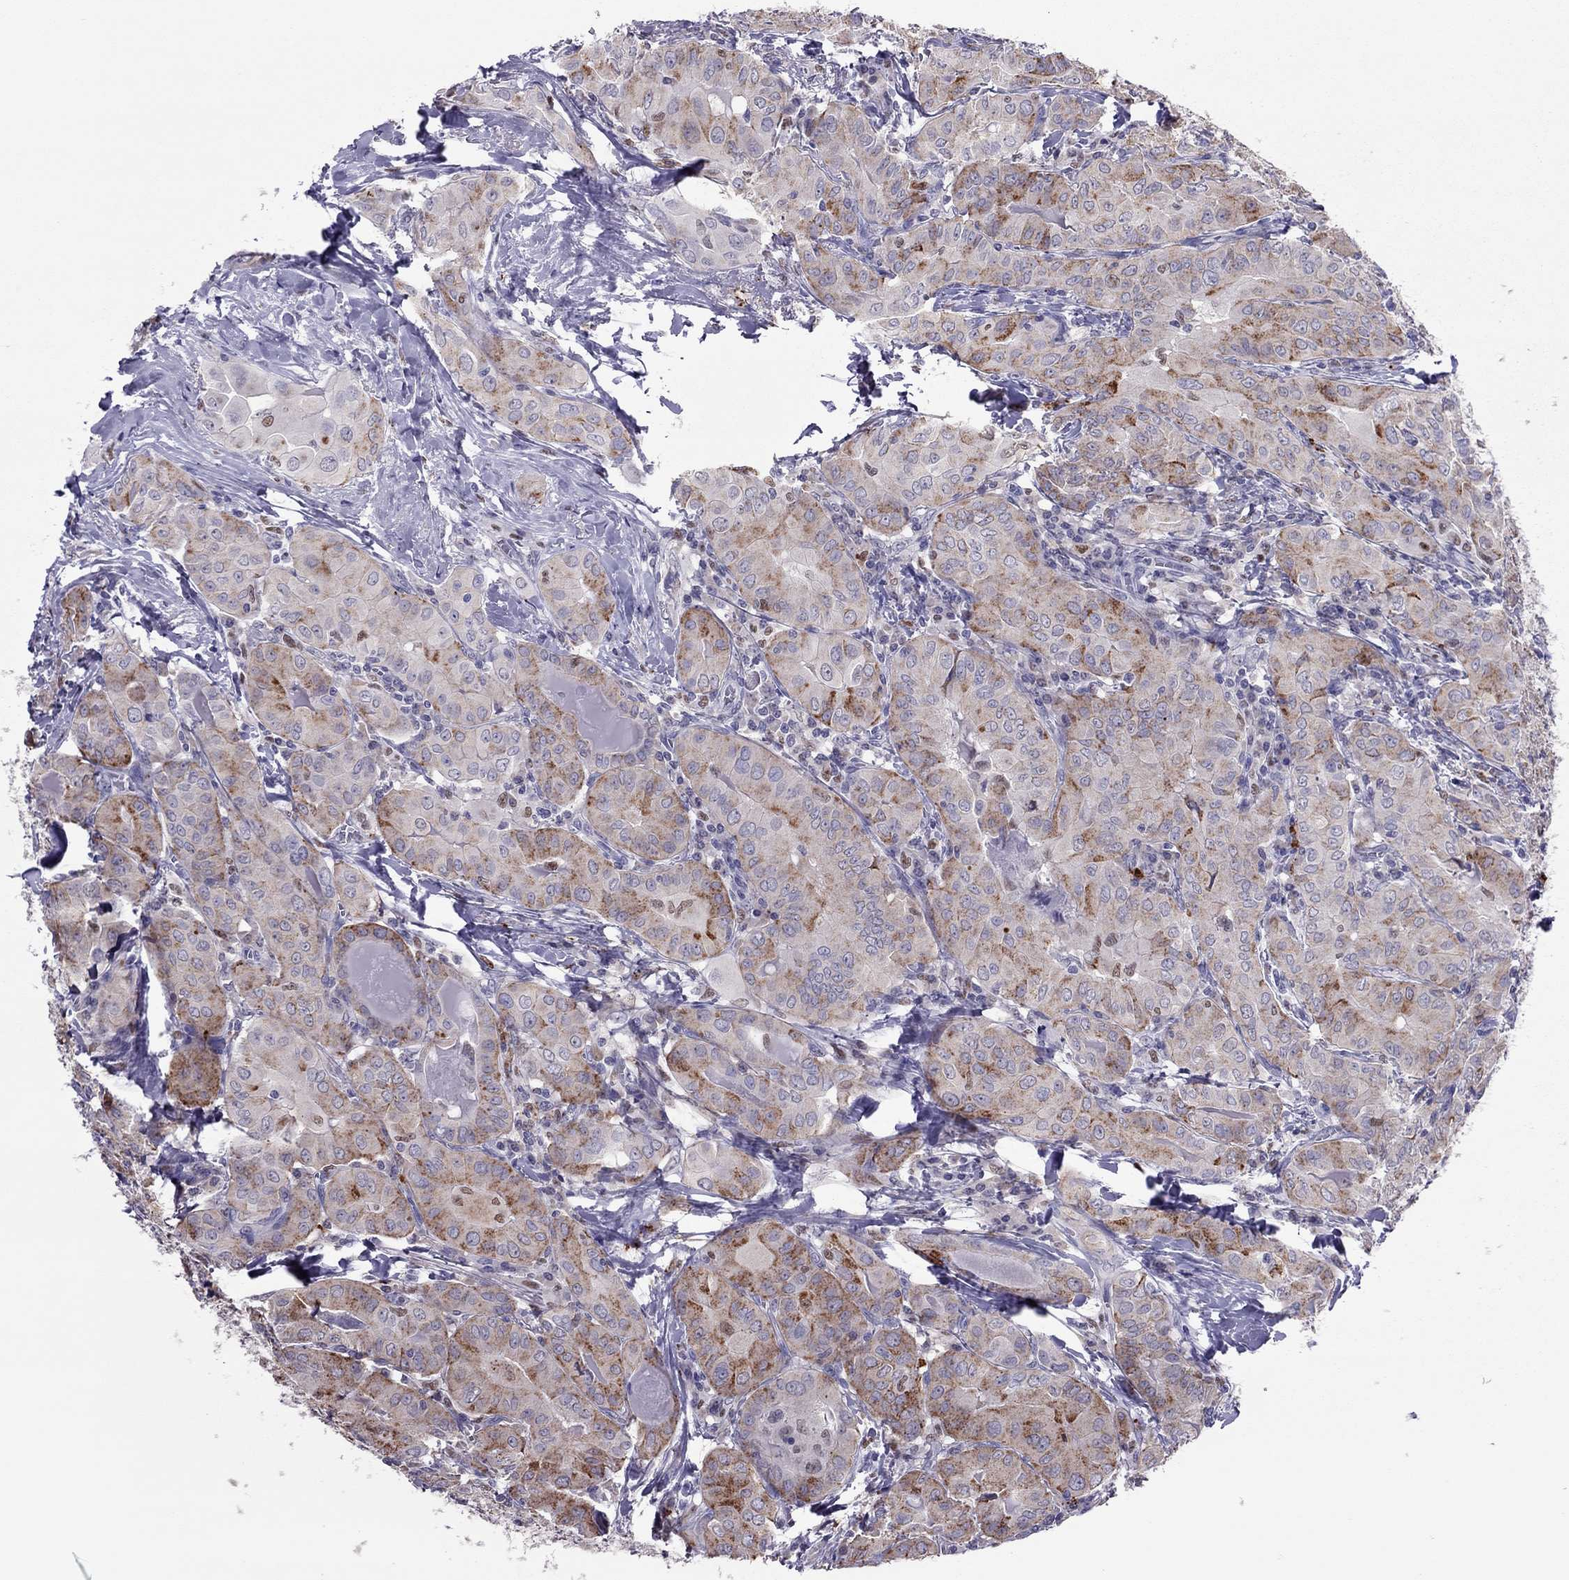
{"staining": {"intensity": "moderate", "quantity": ">75%", "location": "cytoplasmic/membranous"}, "tissue": "thyroid cancer", "cell_type": "Tumor cells", "image_type": "cancer", "snomed": [{"axis": "morphology", "description": "Papillary adenocarcinoma, NOS"}, {"axis": "topography", "description": "Thyroid gland"}], "caption": "This image reveals immunohistochemistry (IHC) staining of human papillary adenocarcinoma (thyroid), with medium moderate cytoplasmic/membranous positivity in approximately >75% of tumor cells.", "gene": "SPINT3", "patient": {"sex": "female", "age": 37}}